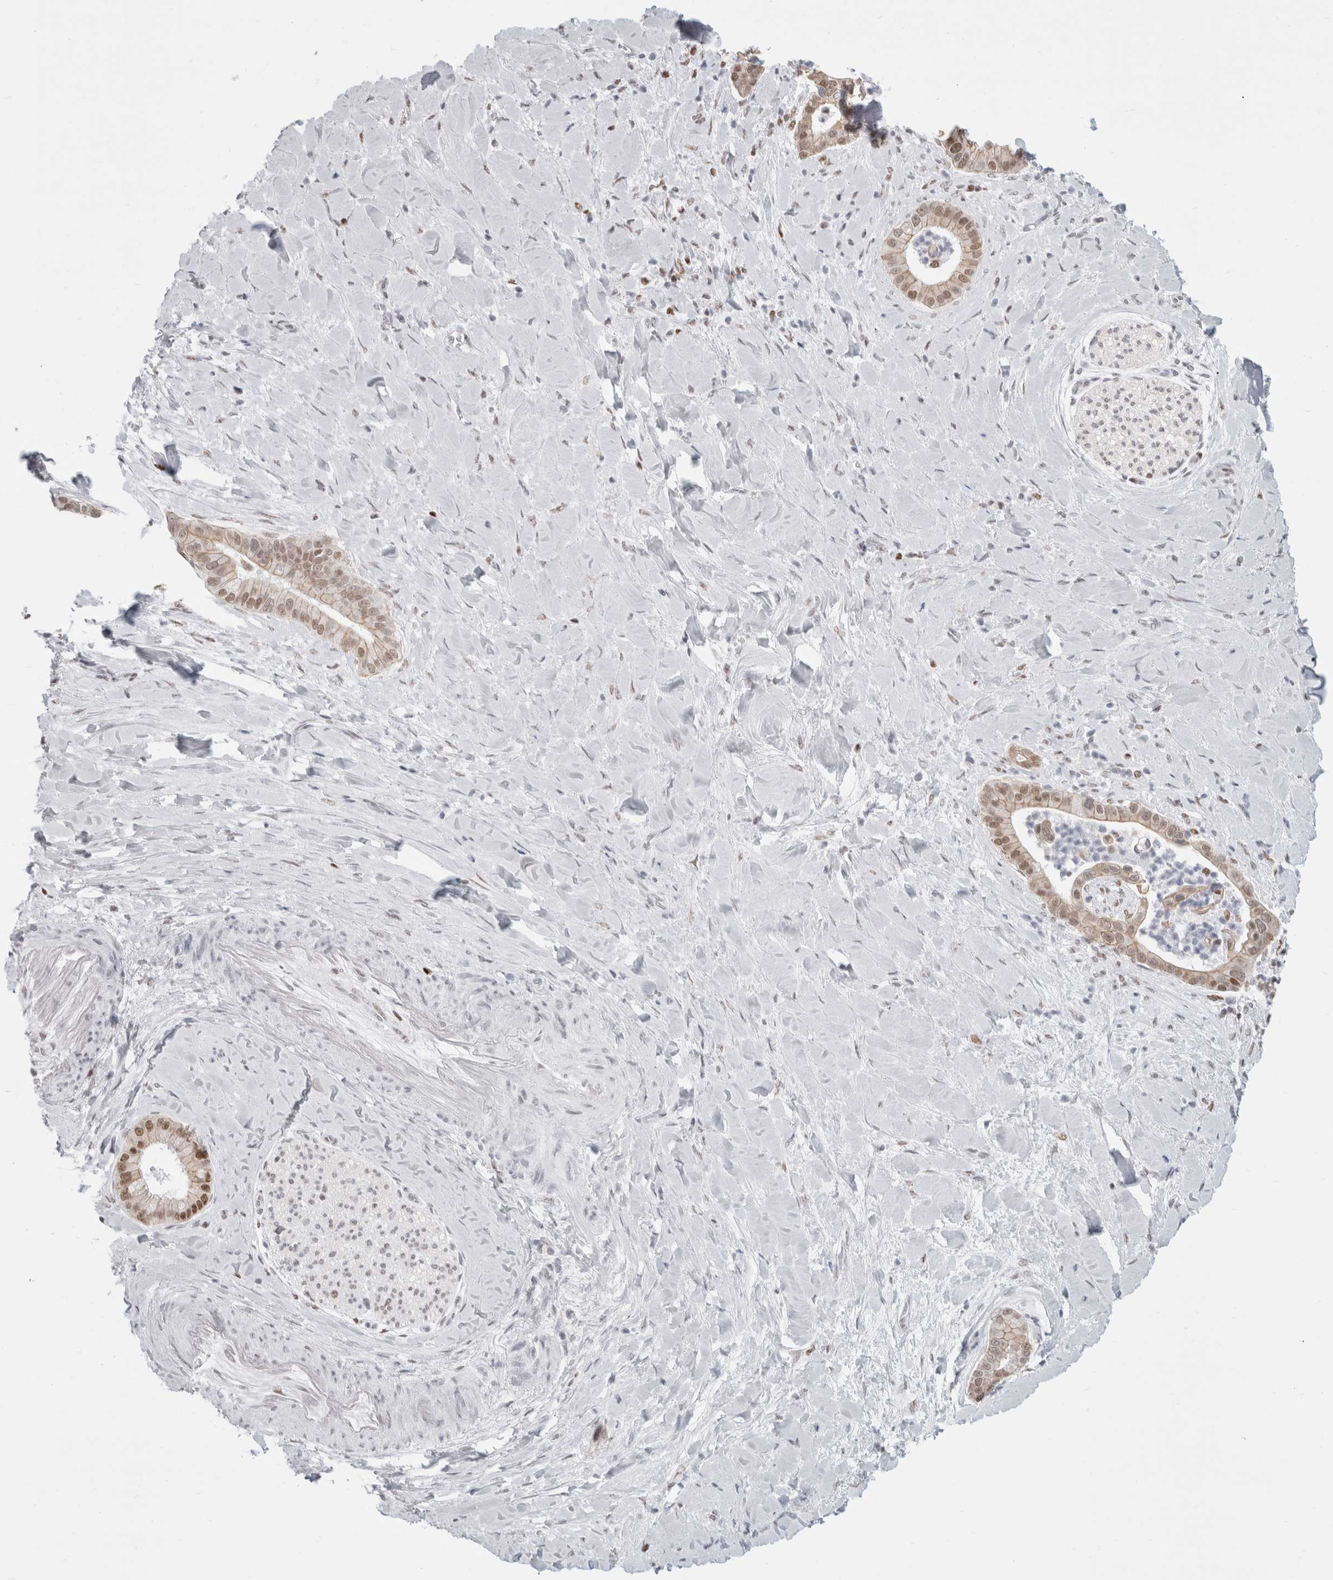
{"staining": {"intensity": "moderate", "quantity": ">75%", "location": "cytoplasmic/membranous,nuclear"}, "tissue": "liver cancer", "cell_type": "Tumor cells", "image_type": "cancer", "snomed": [{"axis": "morphology", "description": "Cholangiocarcinoma"}, {"axis": "topography", "description": "Liver"}], "caption": "IHC of human liver cancer (cholangiocarcinoma) shows medium levels of moderate cytoplasmic/membranous and nuclear expression in about >75% of tumor cells. (Brightfield microscopy of DAB IHC at high magnification).", "gene": "SMARCC1", "patient": {"sex": "female", "age": 54}}